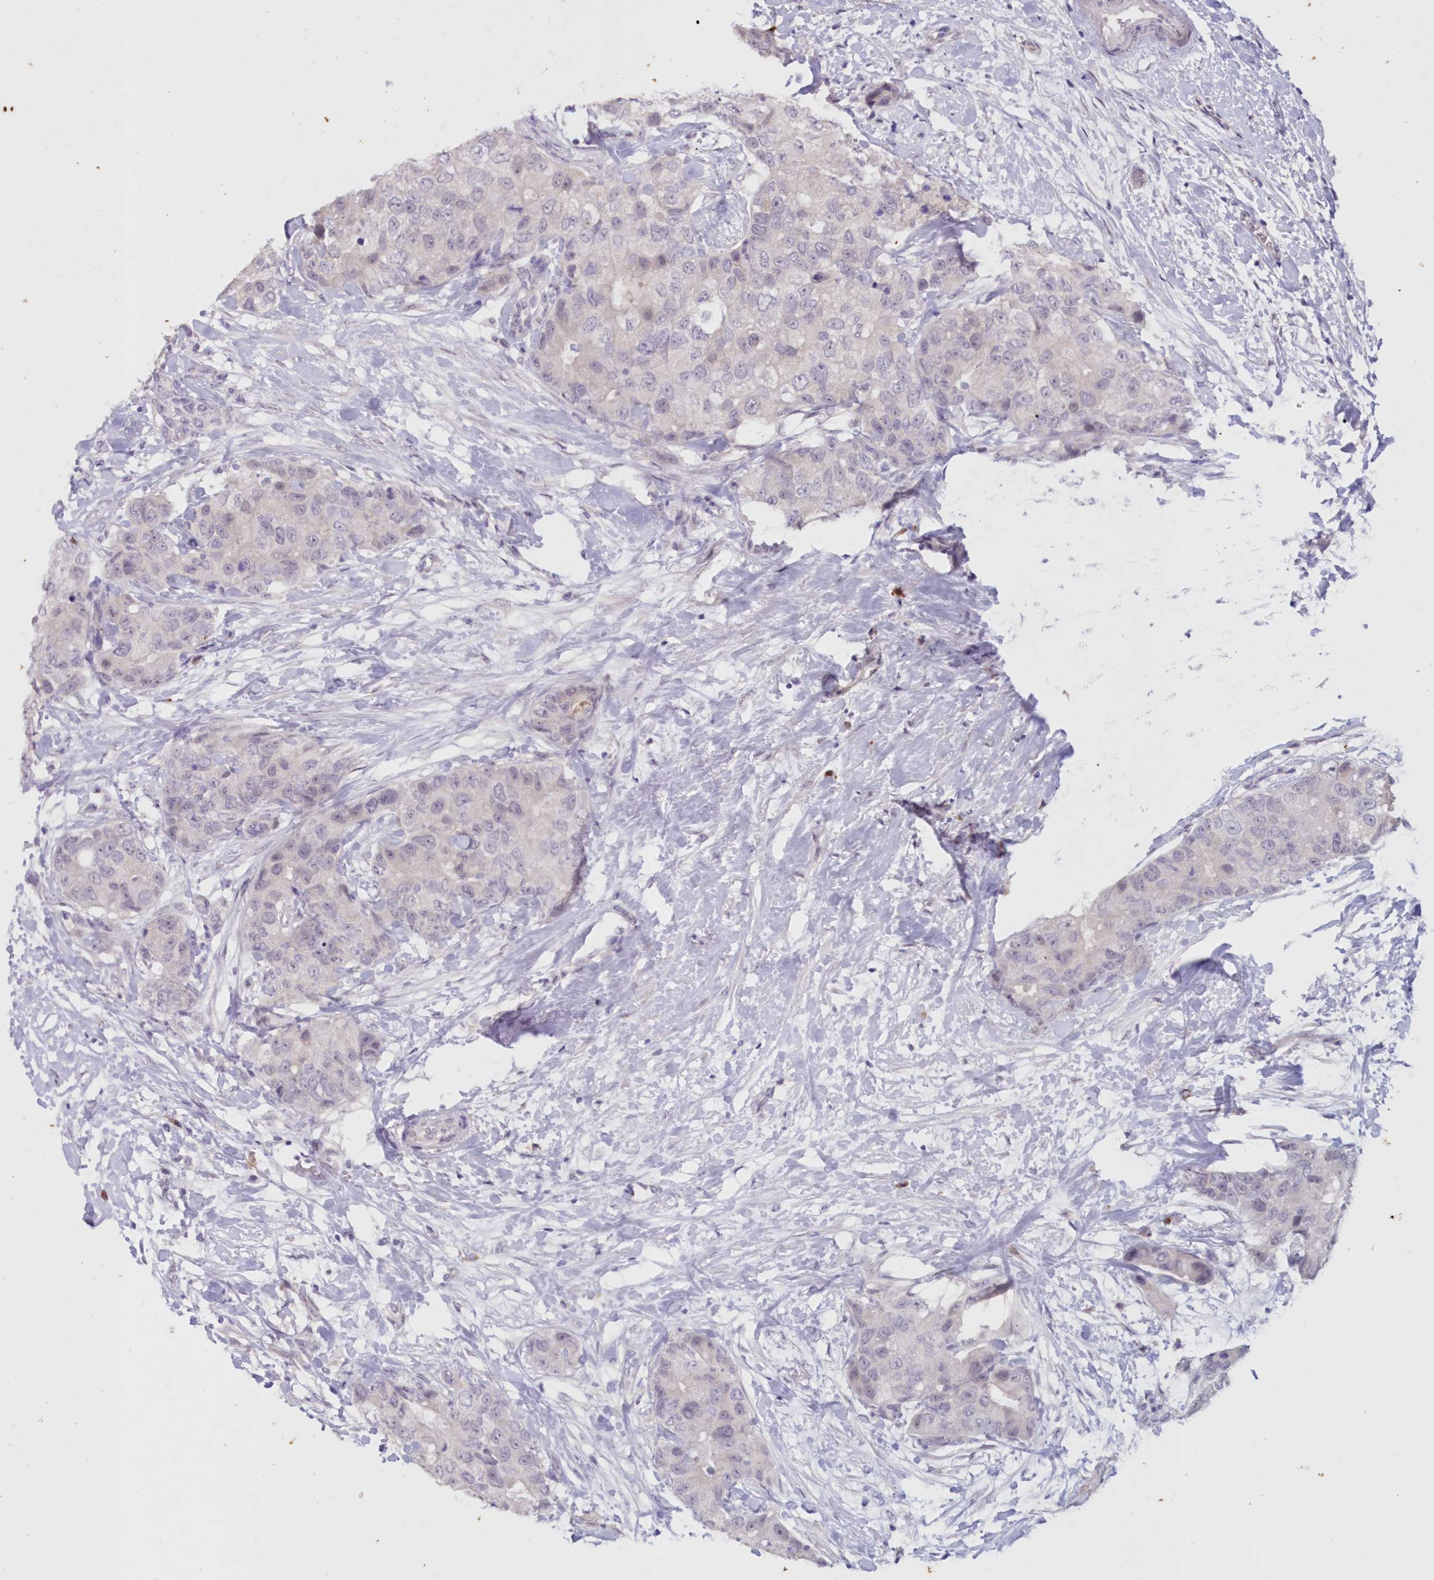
{"staining": {"intensity": "negative", "quantity": "none", "location": "none"}, "tissue": "breast cancer", "cell_type": "Tumor cells", "image_type": "cancer", "snomed": [{"axis": "morphology", "description": "Duct carcinoma"}, {"axis": "topography", "description": "Breast"}], "caption": "This is an immunohistochemistry (IHC) histopathology image of human breast intraductal carcinoma. There is no expression in tumor cells.", "gene": "SNED1", "patient": {"sex": "female", "age": 62}}